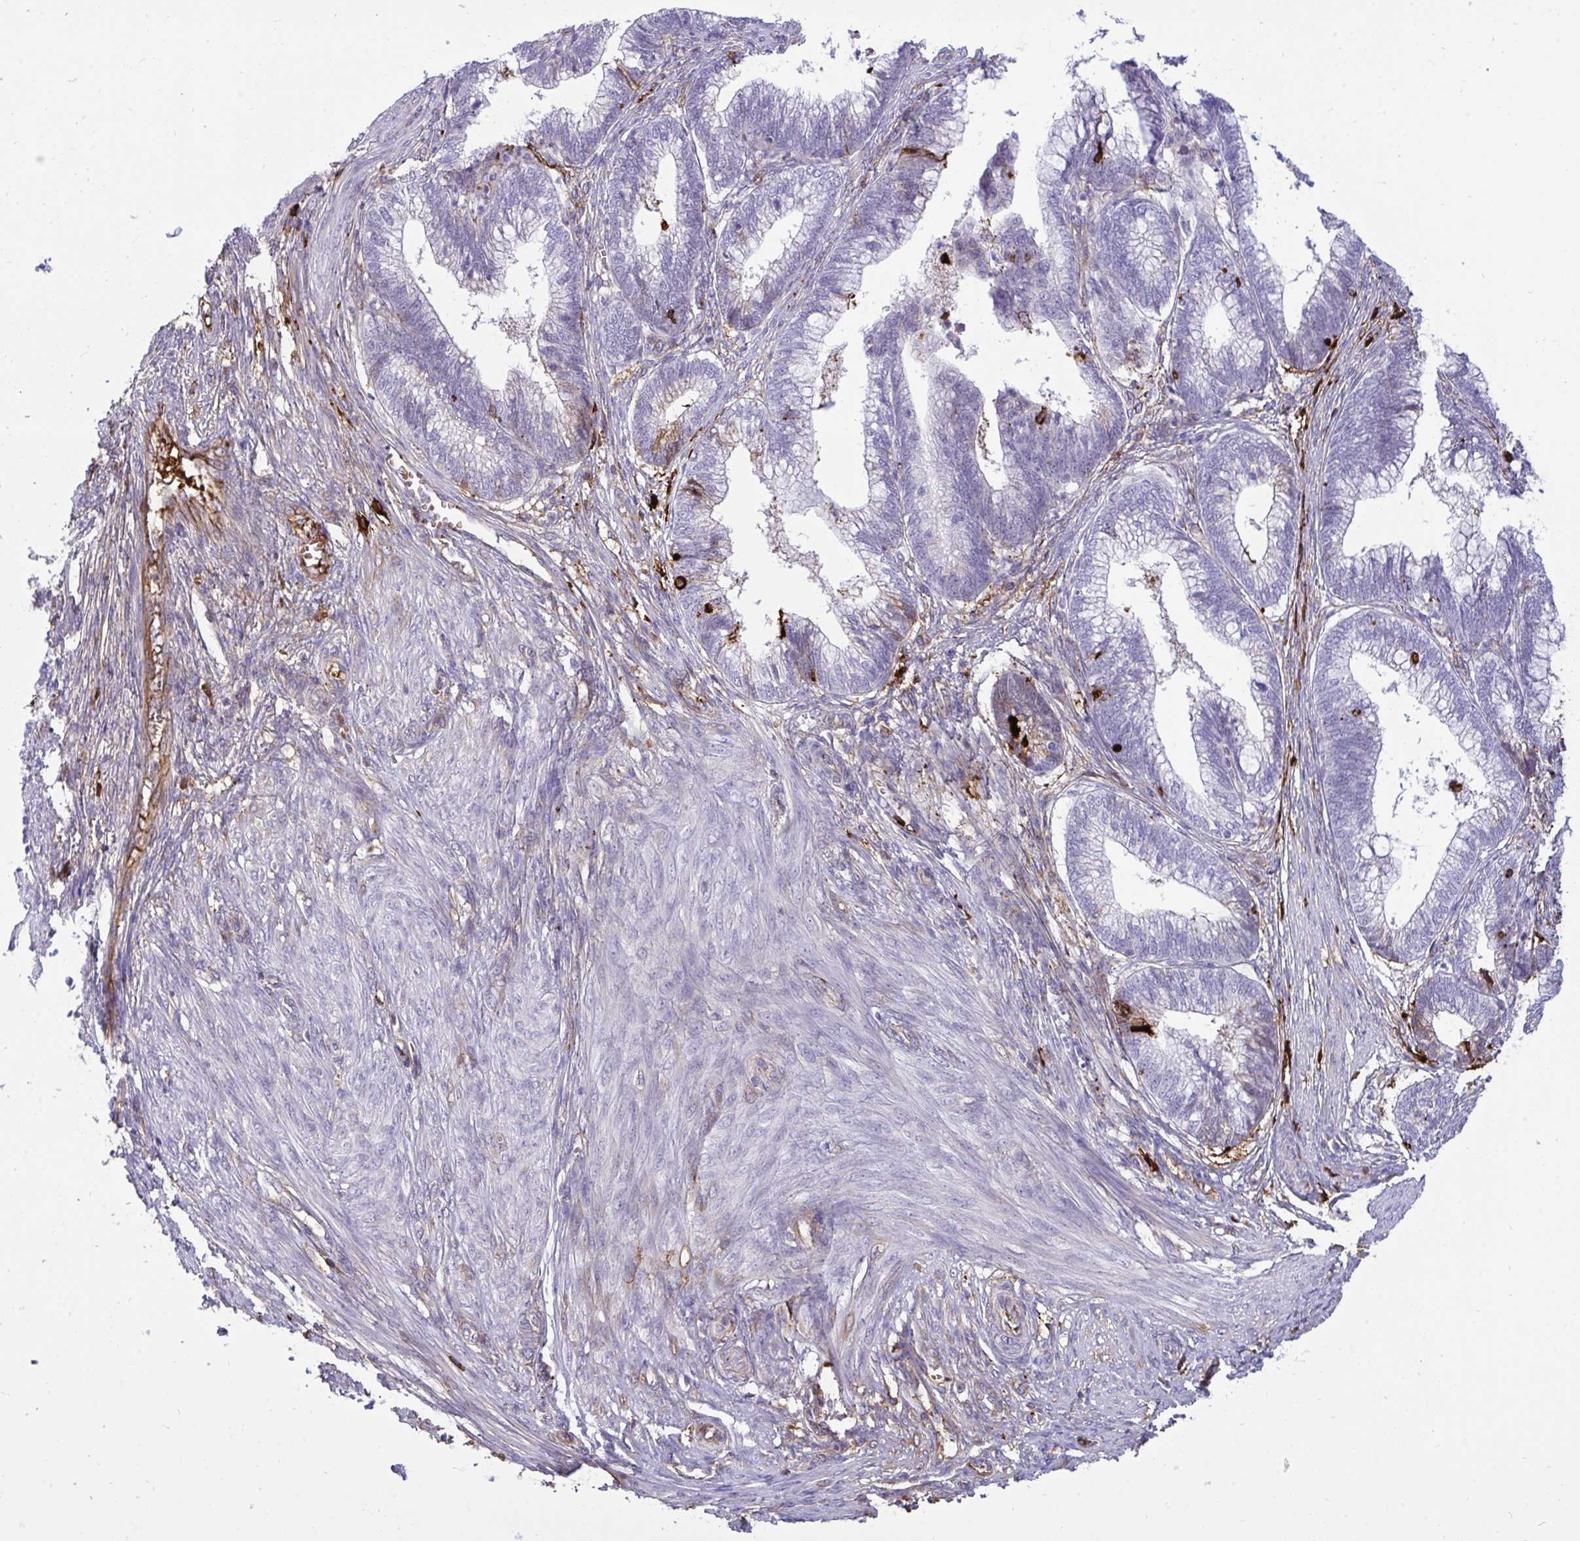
{"staining": {"intensity": "strong", "quantity": "<25%", "location": "cytoplasmic/membranous"}, "tissue": "cervical cancer", "cell_type": "Tumor cells", "image_type": "cancer", "snomed": [{"axis": "morphology", "description": "Adenocarcinoma, NOS"}, {"axis": "topography", "description": "Cervix"}], "caption": "Immunohistochemical staining of adenocarcinoma (cervical) shows strong cytoplasmic/membranous protein staining in approximately <25% of tumor cells. The staining was performed using DAB, with brown indicating positive protein expression. Nuclei are stained blue with hematoxylin.", "gene": "F2", "patient": {"sex": "female", "age": 44}}